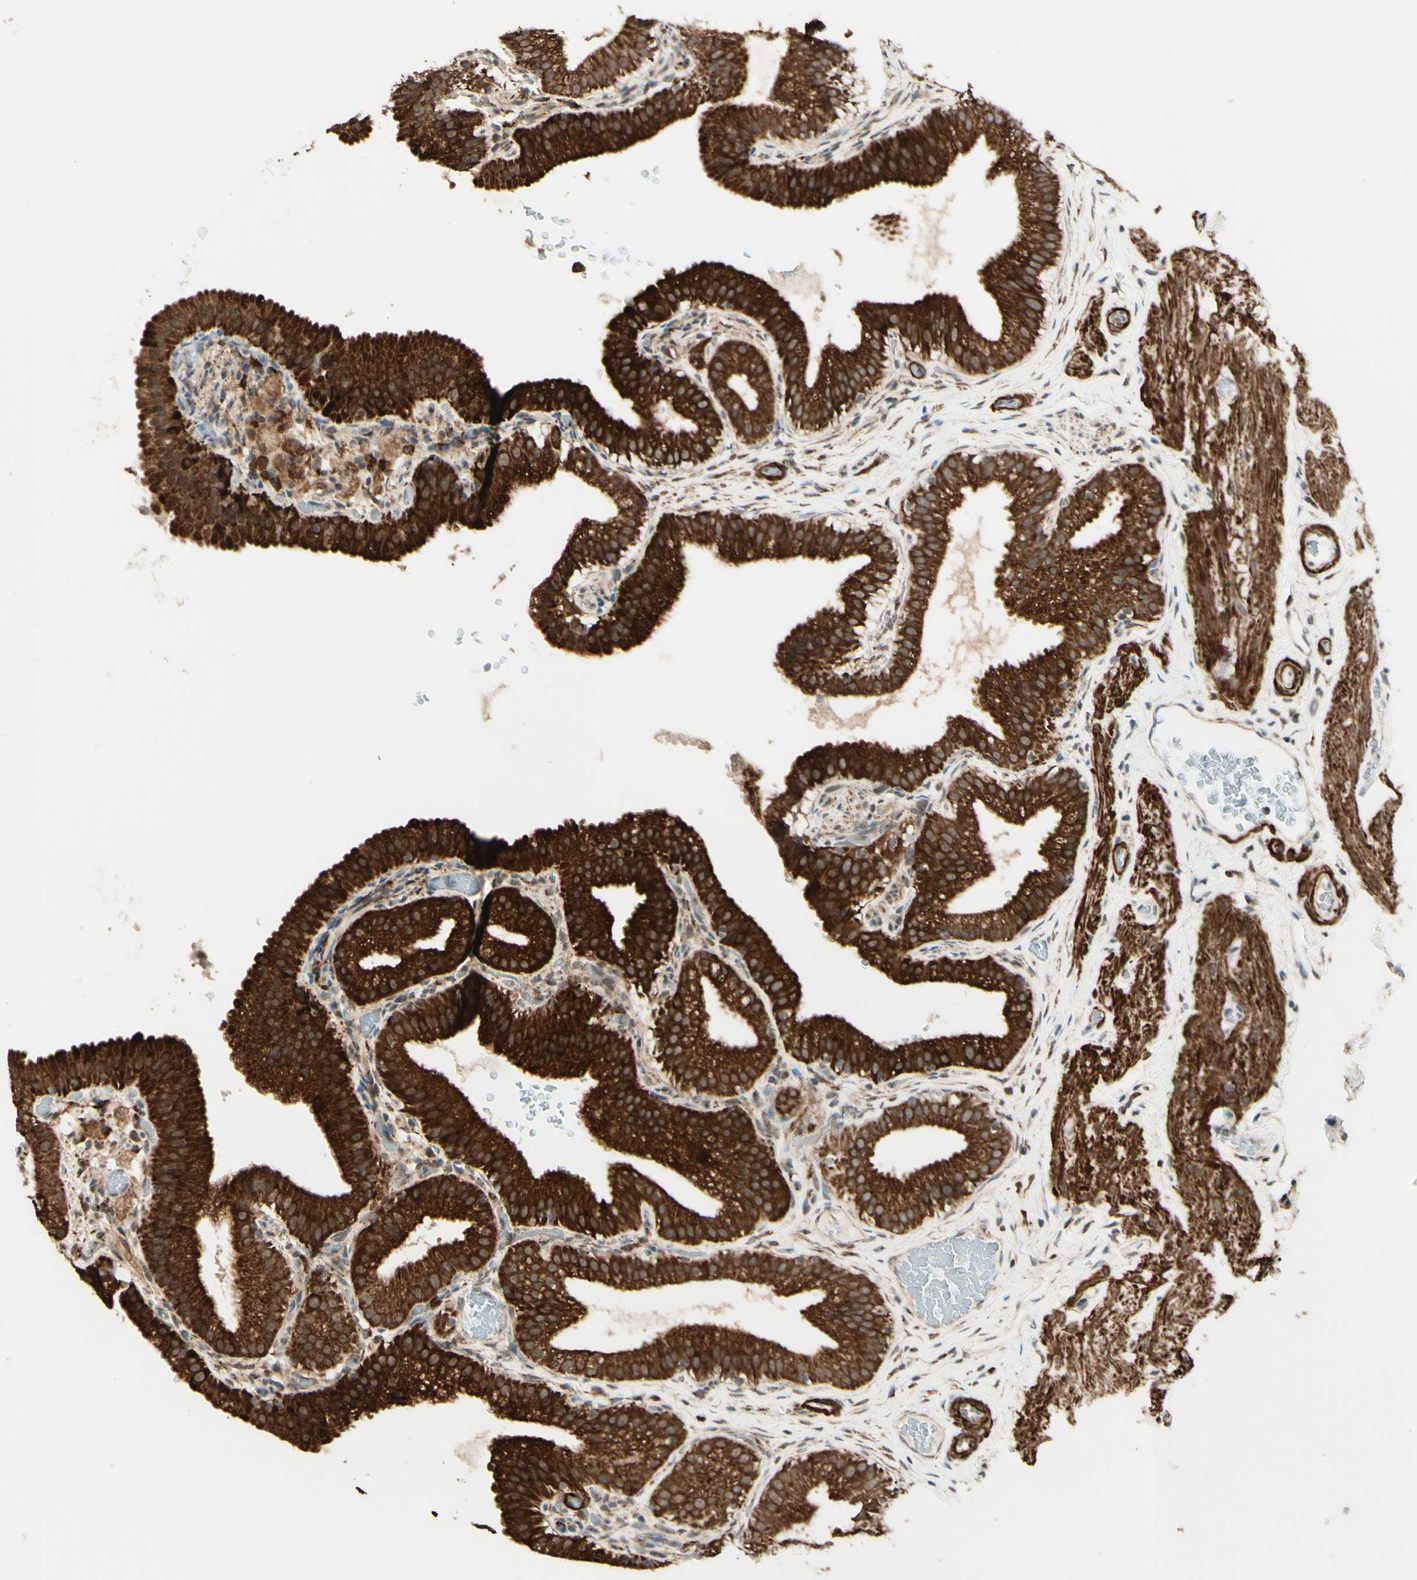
{"staining": {"intensity": "strong", "quantity": ">75%", "location": "cytoplasmic/membranous"}, "tissue": "gallbladder", "cell_type": "Glandular cells", "image_type": "normal", "snomed": [{"axis": "morphology", "description": "Normal tissue, NOS"}, {"axis": "topography", "description": "Gallbladder"}], "caption": "Strong cytoplasmic/membranous positivity for a protein is identified in approximately >75% of glandular cells of unremarkable gallbladder using IHC.", "gene": "DHRS3", "patient": {"sex": "male", "age": 54}}